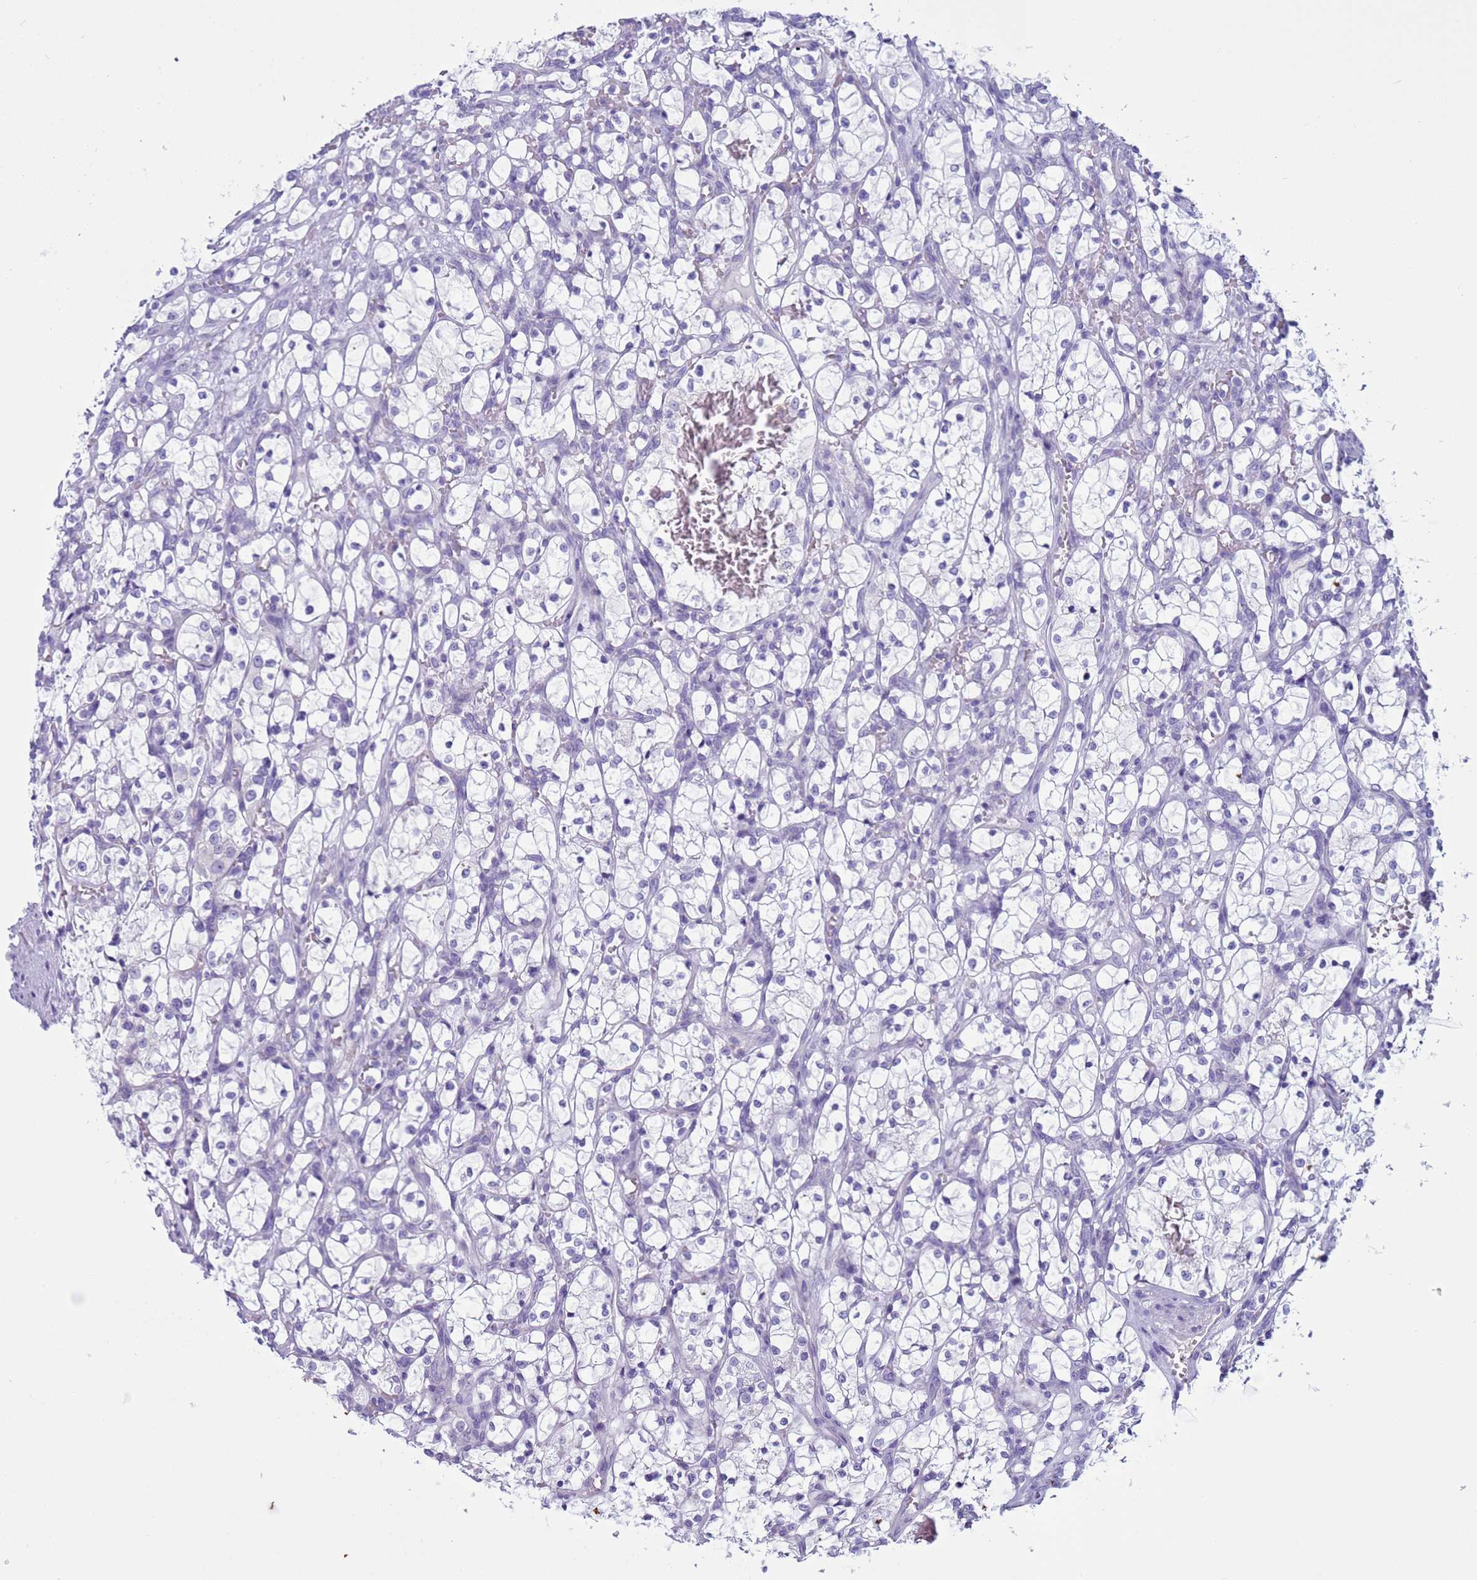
{"staining": {"intensity": "negative", "quantity": "none", "location": "none"}, "tissue": "renal cancer", "cell_type": "Tumor cells", "image_type": "cancer", "snomed": [{"axis": "morphology", "description": "Adenocarcinoma, NOS"}, {"axis": "topography", "description": "Kidney"}], "caption": "Immunohistochemistry histopathology image of neoplastic tissue: human renal cancer (adenocarcinoma) stained with DAB (3,3'-diaminobenzidine) exhibits no significant protein expression in tumor cells.", "gene": "CST4", "patient": {"sex": "female", "age": 69}}